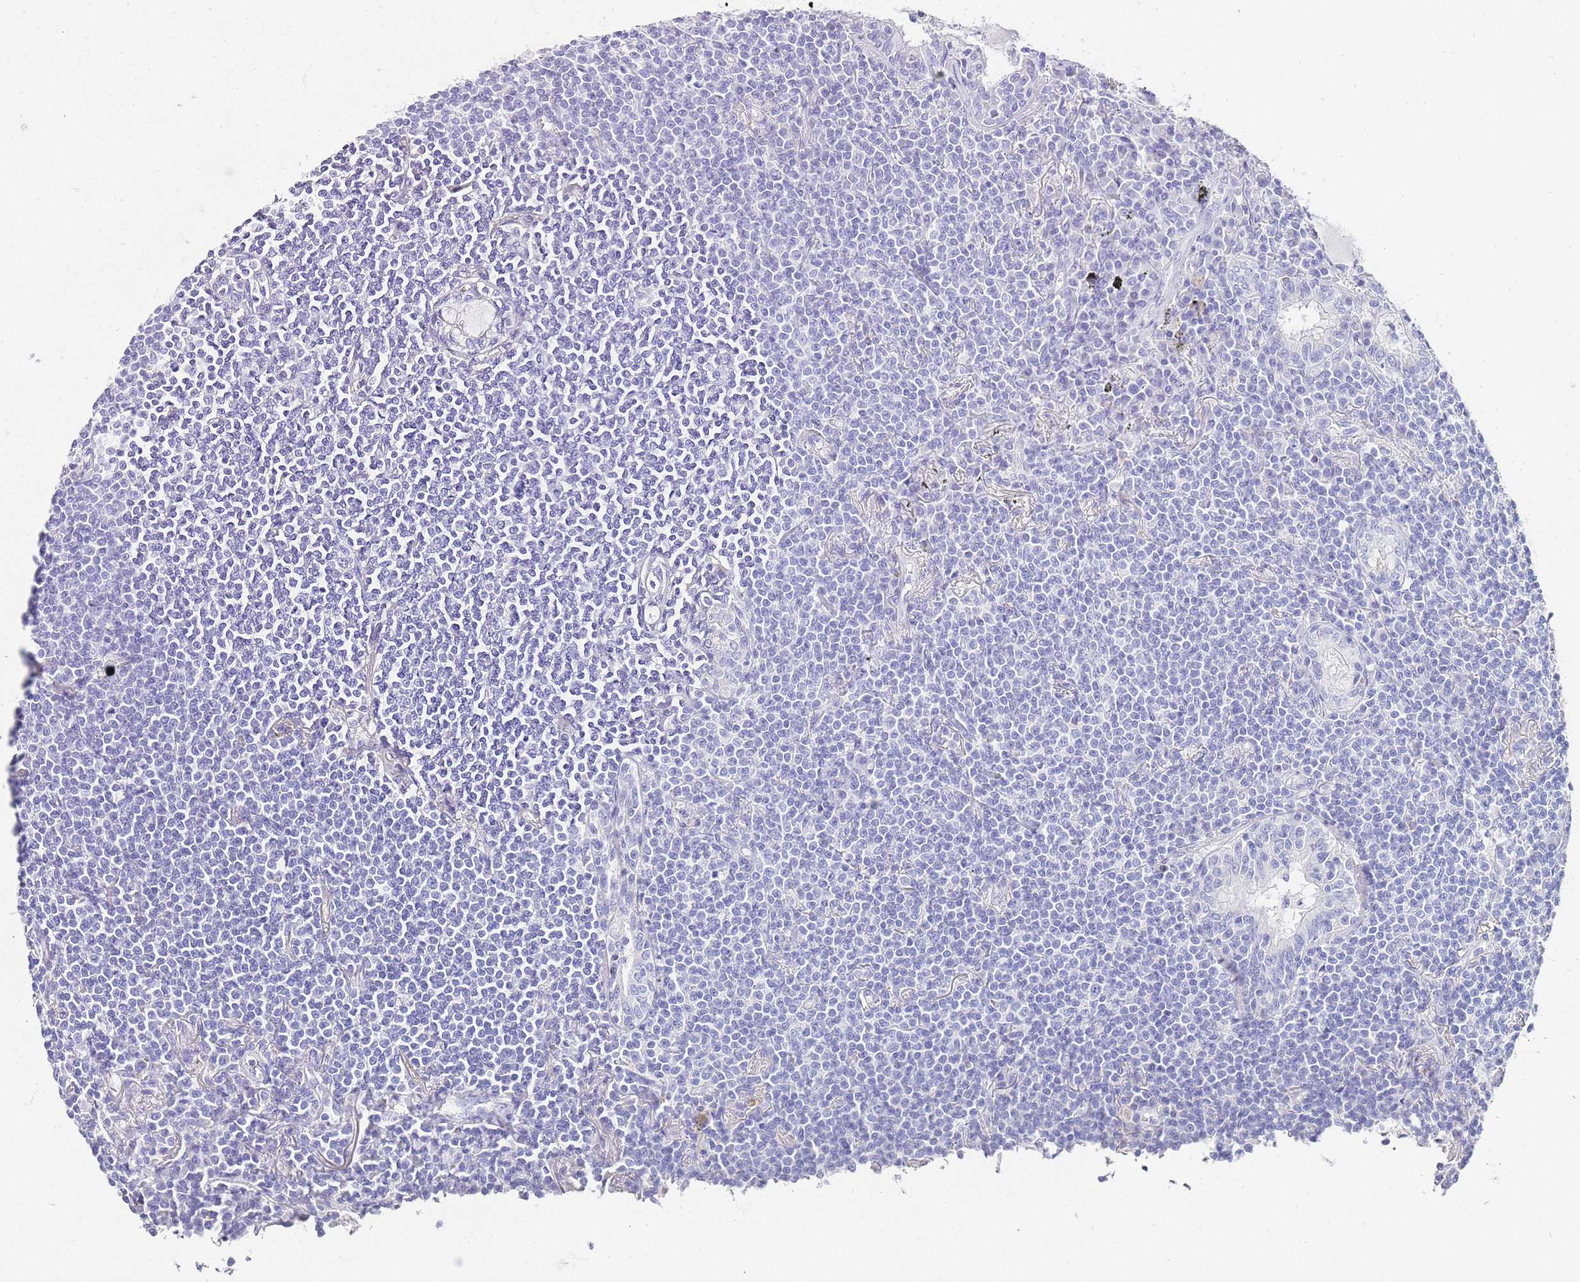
{"staining": {"intensity": "negative", "quantity": "none", "location": "none"}, "tissue": "lymphoma", "cell_type": "Tumor cells", "image_type": "cancer", "snomed": [{"axis": "morphology", "description": "Malignant lymphoma, non-Hodgkin's type, Low grade"}, {"axis": "topography", "description": "Lung"}], "caption": "A high-resolution histopathology image shows immunohistochemistry staining of malignant lymphoma, non-Hodgkin's type (low-grade), which demonstrates no significant expression in tumor cells. (Stains: DAB (3,3'-diaminobenzidine) IHC with hematoxylin counter stain, Microscopy: brightfield microscopy at high magnification).", "gene": "DPP4", "patient": {"sex": "female", "age": 71}}